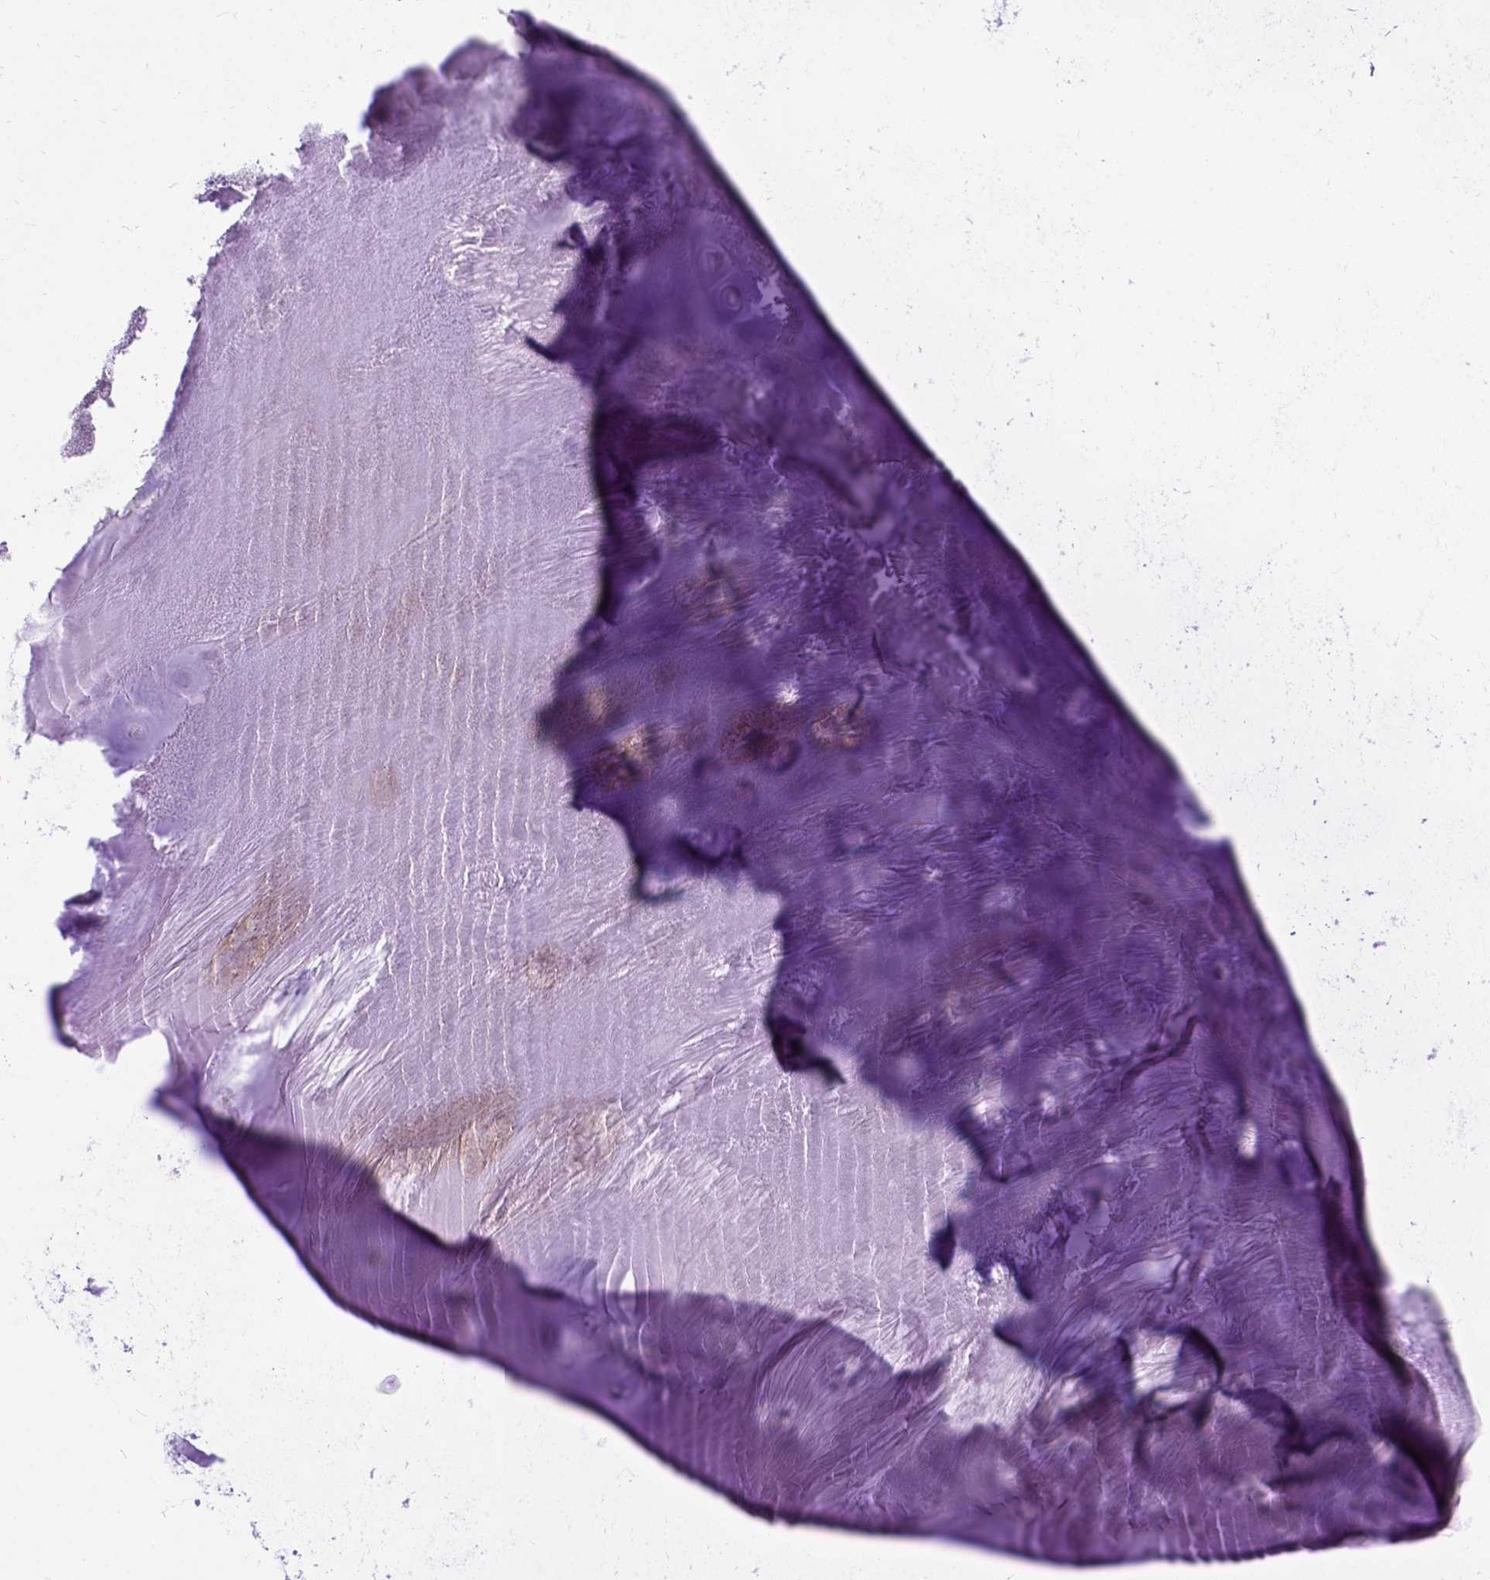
{"staining": {"intensity": "negative", "quantity": "none", "location": "none"}, "tissue": "soft tissue", "cell_type": "Chondrocytes", "image_type": "normal", "snomed": [{"axis": "morphology", "description": "Normal tissue, NOS"}, {"axis": "morphology", "description": "Squamous cell carcinoma, NOS"}, {"axis": "topography", "description": "Cartilage tissue"}, {"axis": "topography", "description": "Bronchus"}, {"axis": "topography", "description": "Lung"}], "caption": "Chondrocytes show no significant positivity in normal soft tissue. (Stains: DAB IHC with hematoxylin counter stain, Microscopy: brightfield microscopy at high magnification).", "gene": "DNAH2", "patient": {"sex": "male", "age": 66}}